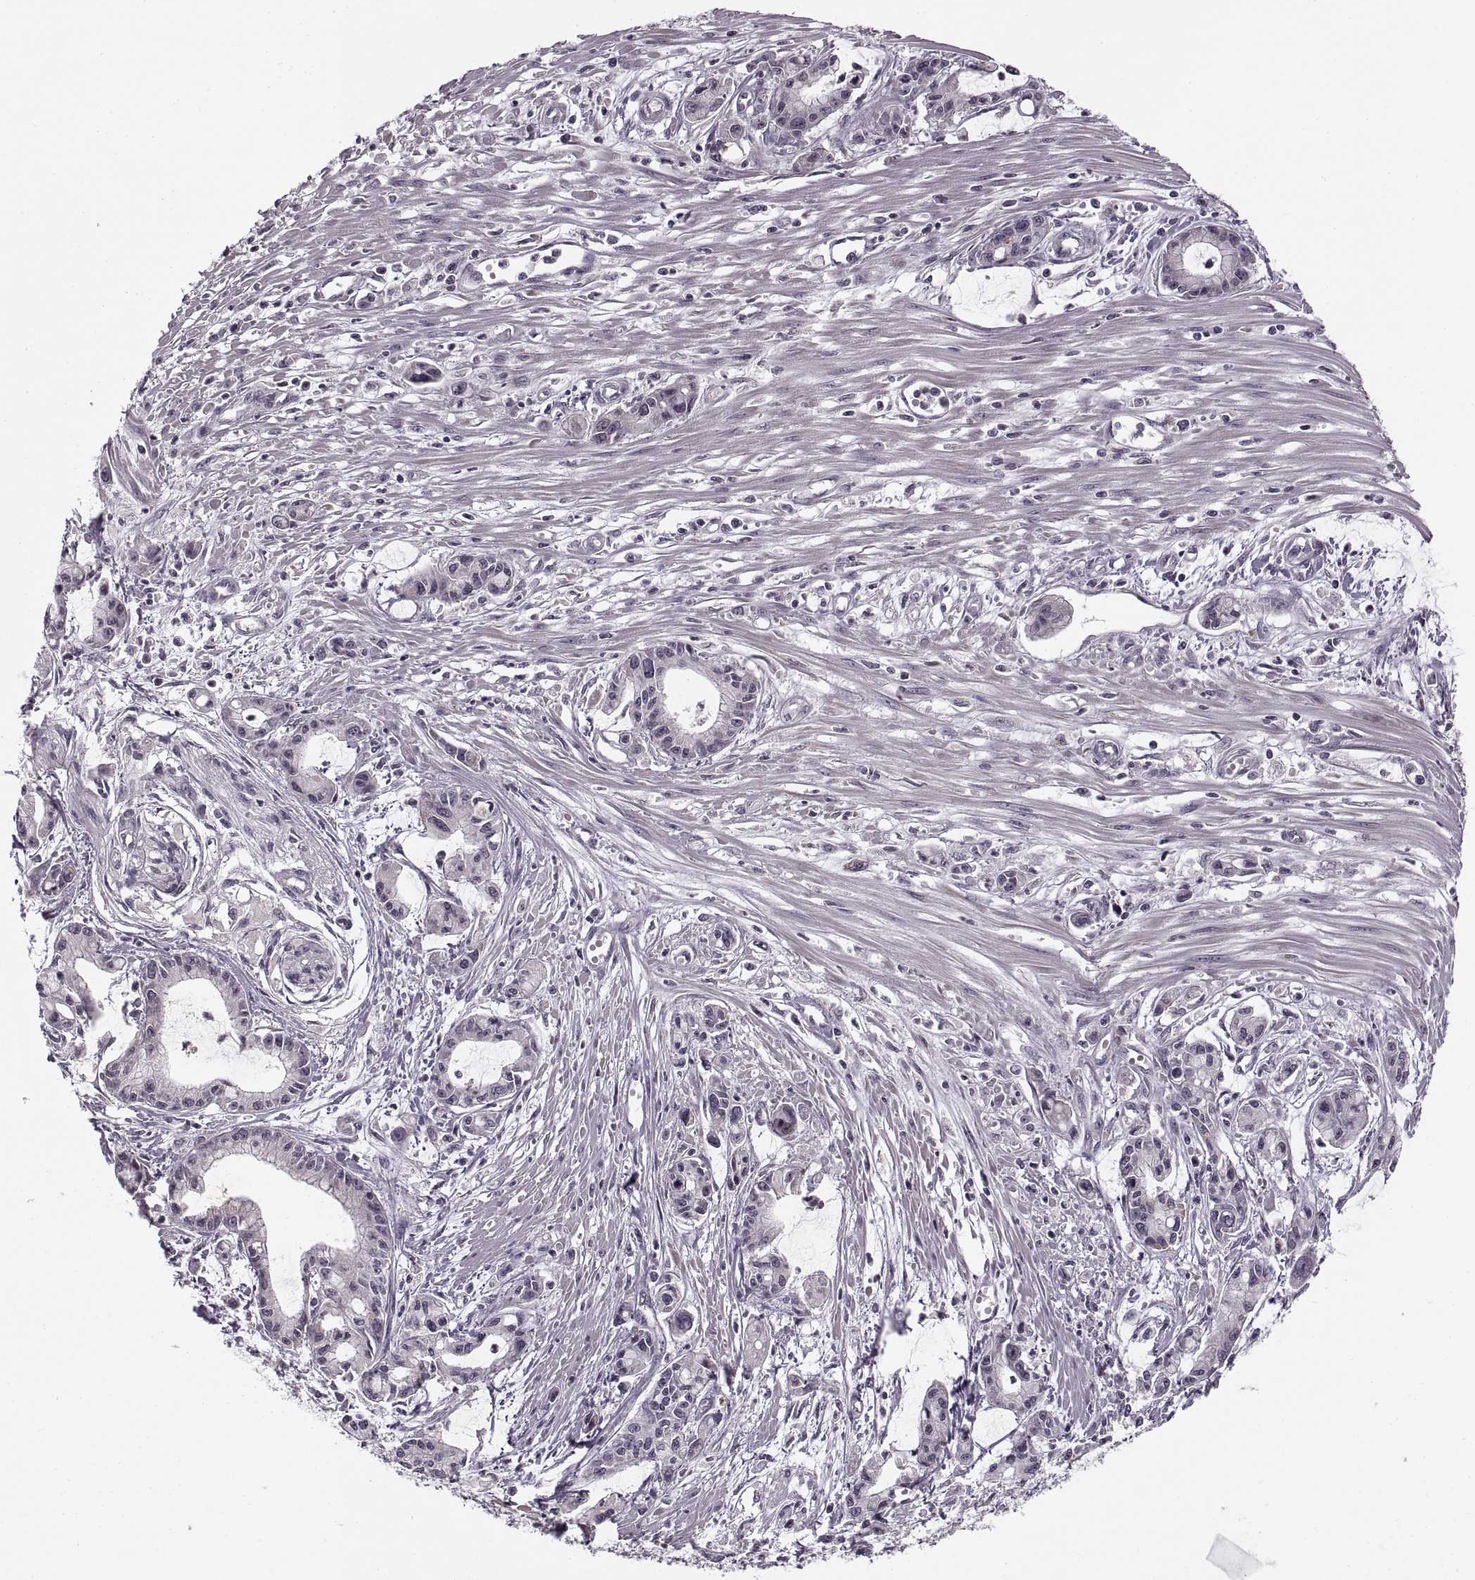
{"staining": {"intensity": "negative", "quantity": "none", "location": "none"}, "tissue": "pancreatic cancer", "cell_type": "Tumor cells", "image_type": "cancer", "snomed": [{"axis": "morphology", "description": "Adenocarcinoma, NOS"}, {"axis": "topography", "description": "Pancreas"}], "caption": "Immunohistochemistry (IHC) of pancreatic cancer displays no staining in tumor cells.", "gene": "ASIC3", "patient": {"sex": "male", "age": 48}}